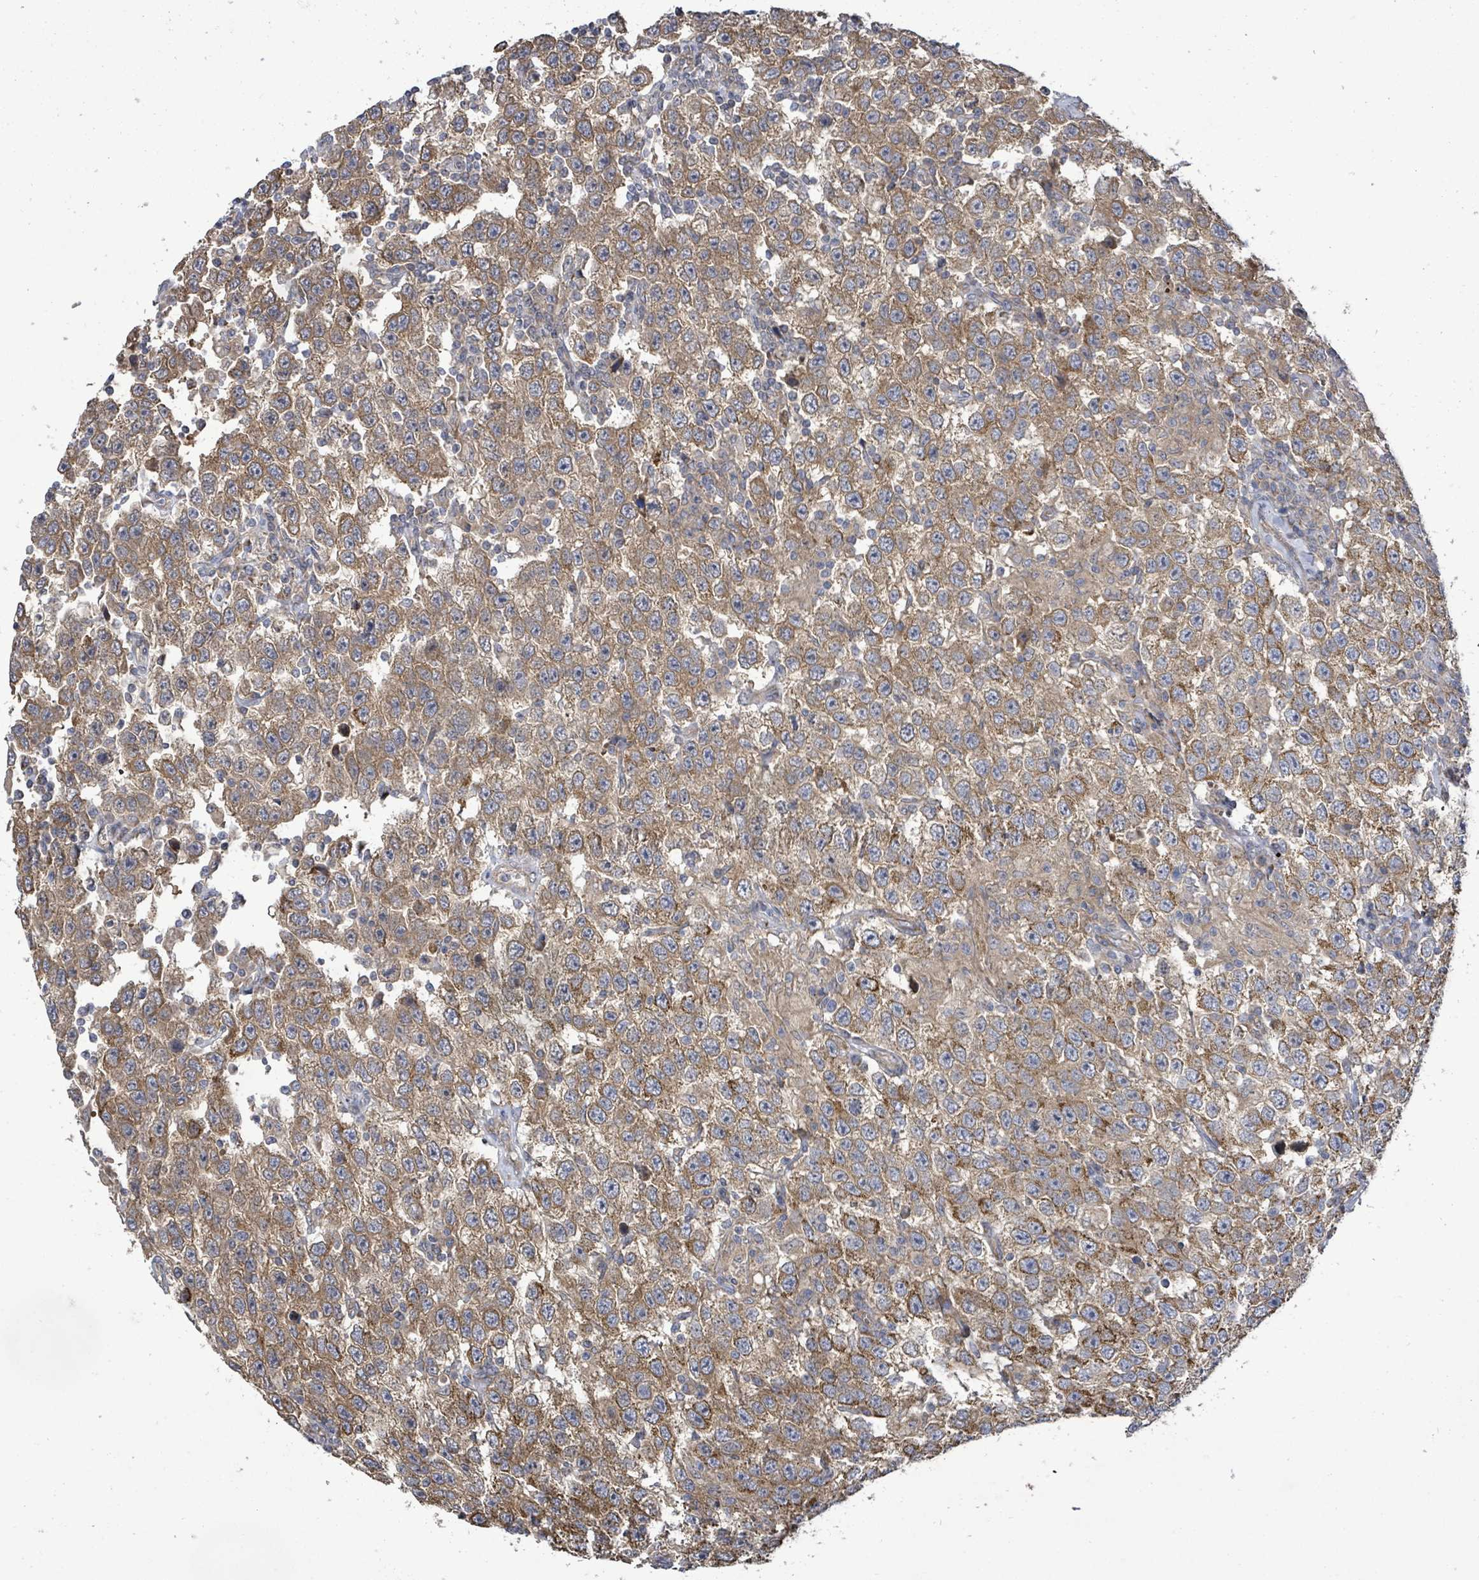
{"staining": {"intensity": "moderate", "quantity": ">75%", "location": "cytoplasmic/membranous"}, "tissue": "testis cancer", "cell_type": "Tumor cells", "image_type": "cancer", "snomed": [{"axis": "morphology", "description": "Seminoma, NOS"}, {"axis": "topography", "description": "Testis"}], "caption": "Moderate cytoplasmic/membranous positivity for a protein is seen in approximately >75% of tumor cells of testis cancer using immunohistochemistry.", "gene": "KBTBD11", "patient": {"sex": "male", "age": 41}}